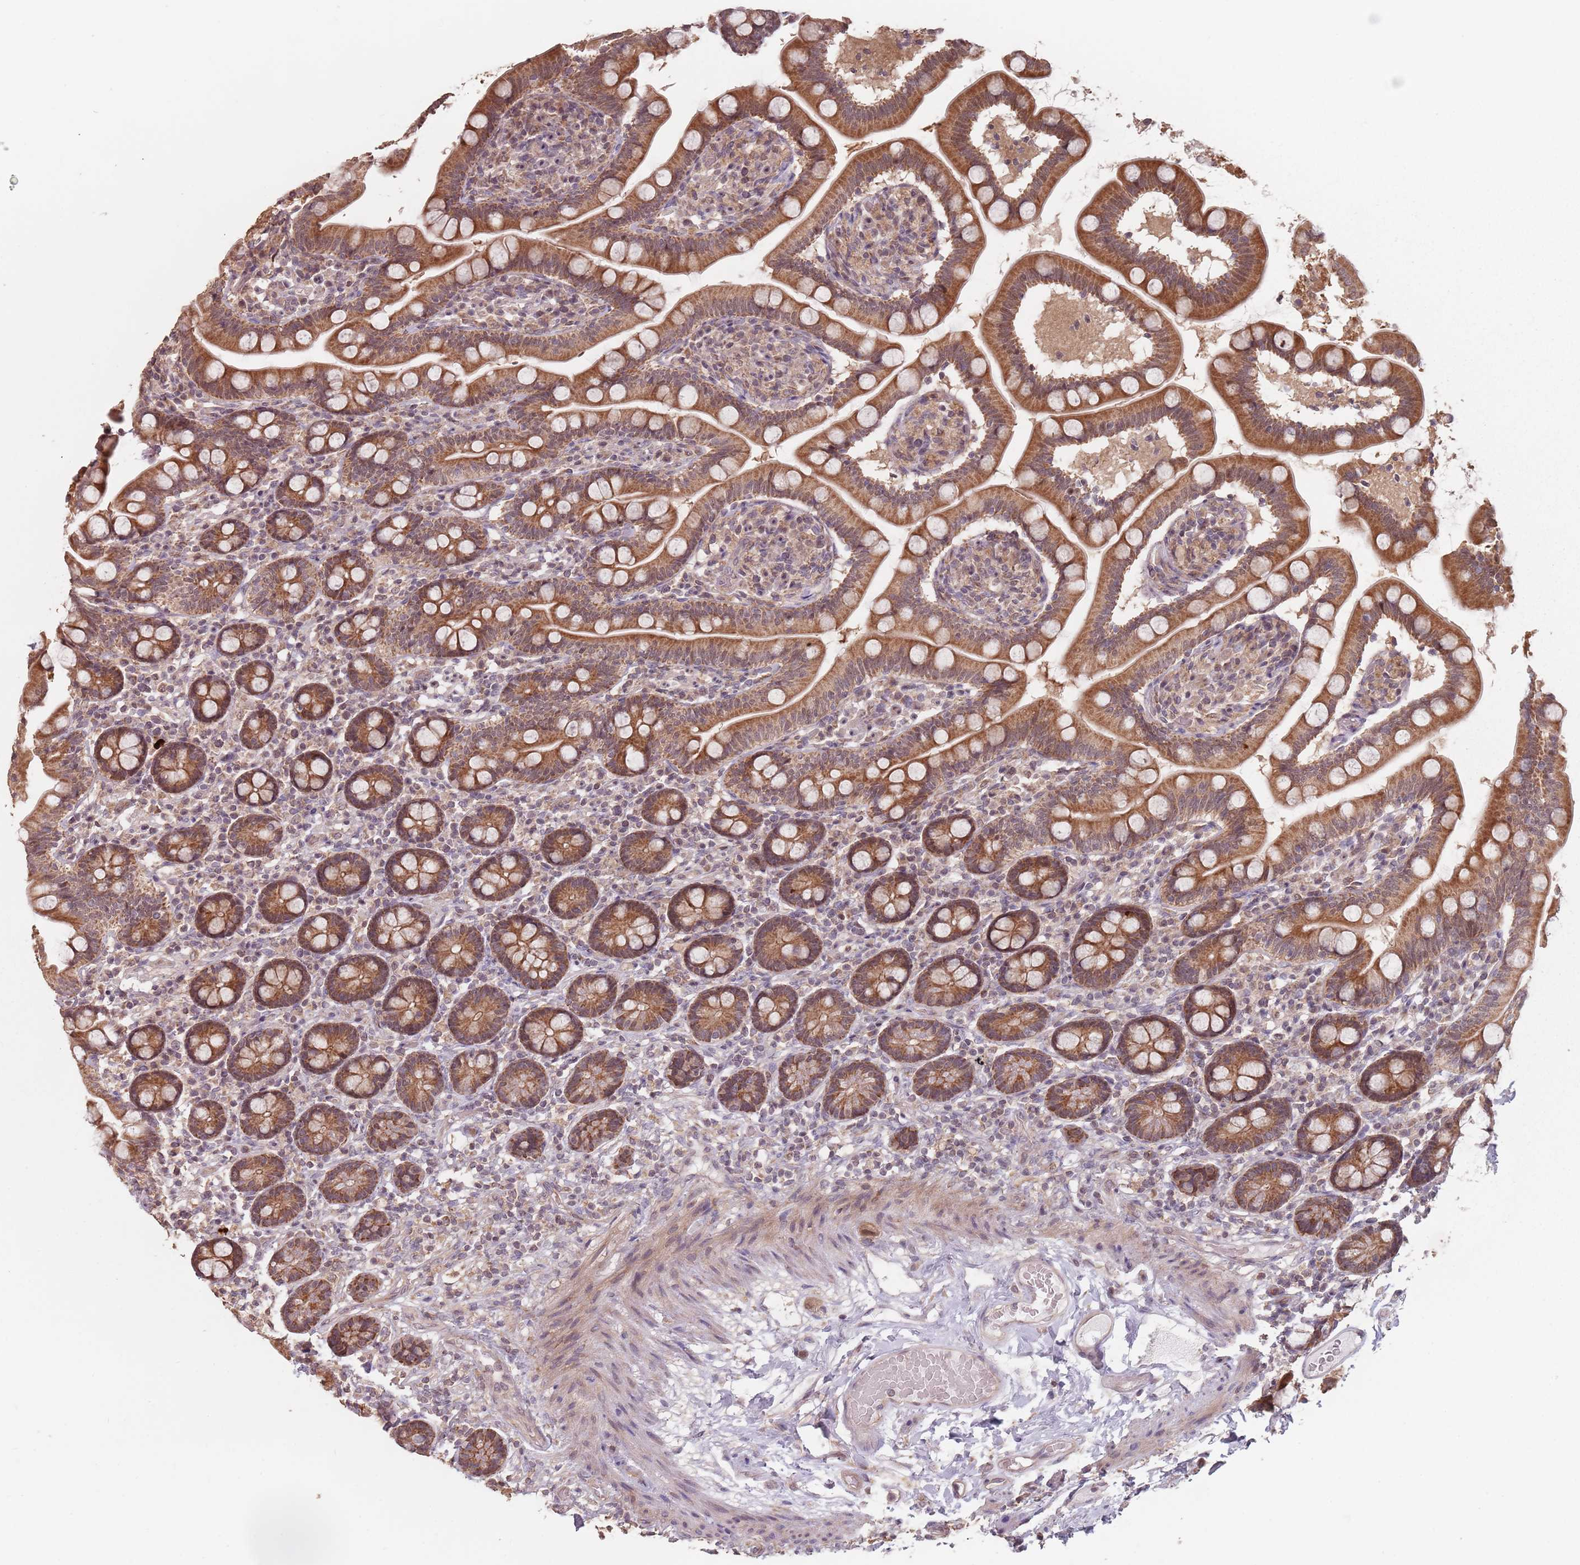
{"staining": {"intensity": "moderate", "quantity": ">75%", "location": "cytoplasmic/membranous"}, "tissue": "small intestine", "cell_type": "Glandular cells", "image_type": "normal", "snomed": [{"axis": "morphology", "description": "Normal tissue, NOS"}, {"axis": "topography", "description": "Small intestine"}], "caption": "This is a photomicrograph of immunohistochemistry (IHC) staining of unremarkable small intestine, which shows moderate positivity in the cytoplasmic/membranous of glandular cells.", "gene": "VPS52", "patient": {"sex": "female", "age": 64}}